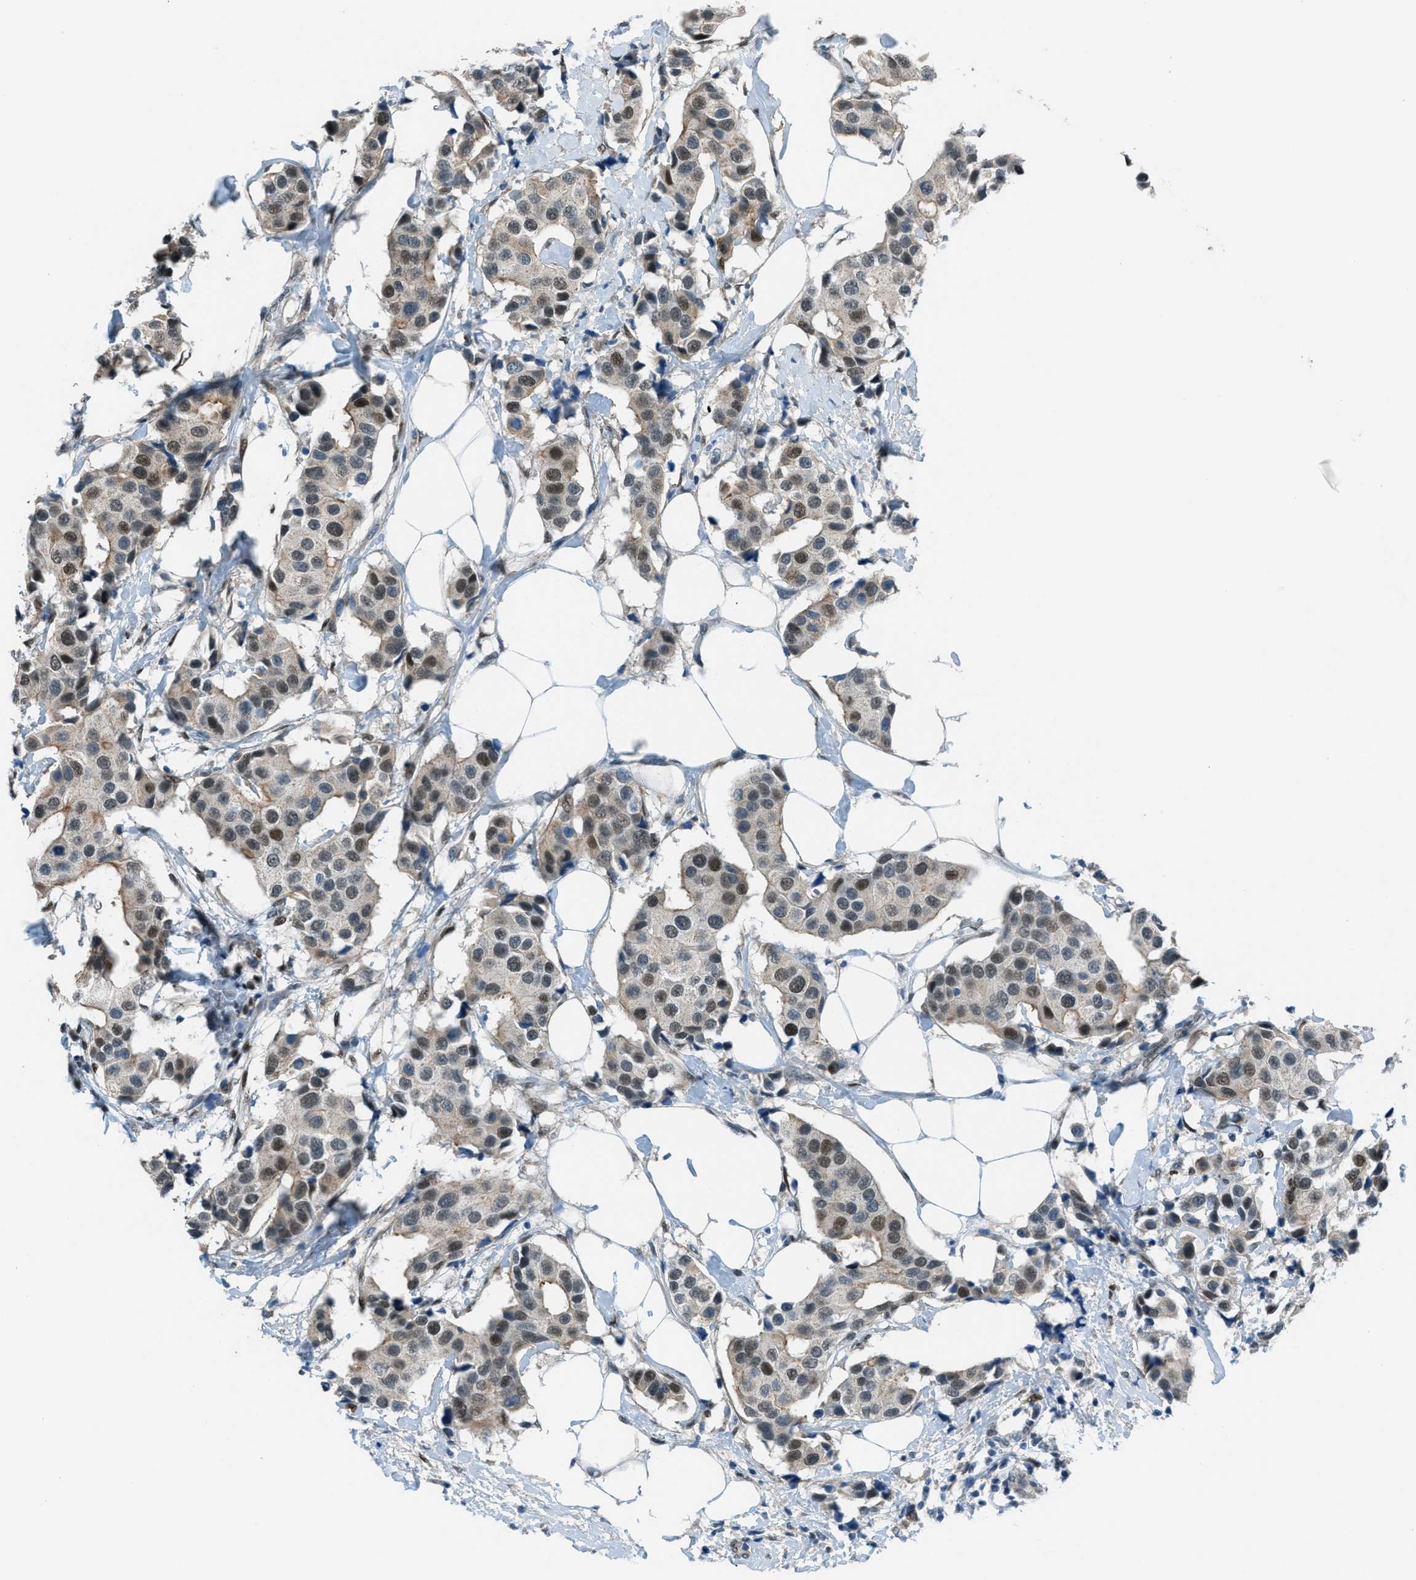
{"staining": {"intensity": "weak", "quantity": ">75%", "location": "cytoplasmic/membranous,nuclear"}, "tissue": "breast cancer", "cell_type": "Tumor cells", "image_type": "cancer", "snomed": [{"axis": "morphology", "description": "Normal tissue, NOS"}, {"axis": "morphology", "description": "Duct carcinoma"}, {"axis": "topography", "description": "Breast"}], "caption": "The micrograph displays immunohistochemical staining of breast invasive ductal carcinoma. There is weak cytoplasmic/membranous and nuclear expression is identified in approximately >75% of tumor cells.", "gene": "TCF3", "patient": {"sex": "female", "age": 39}}